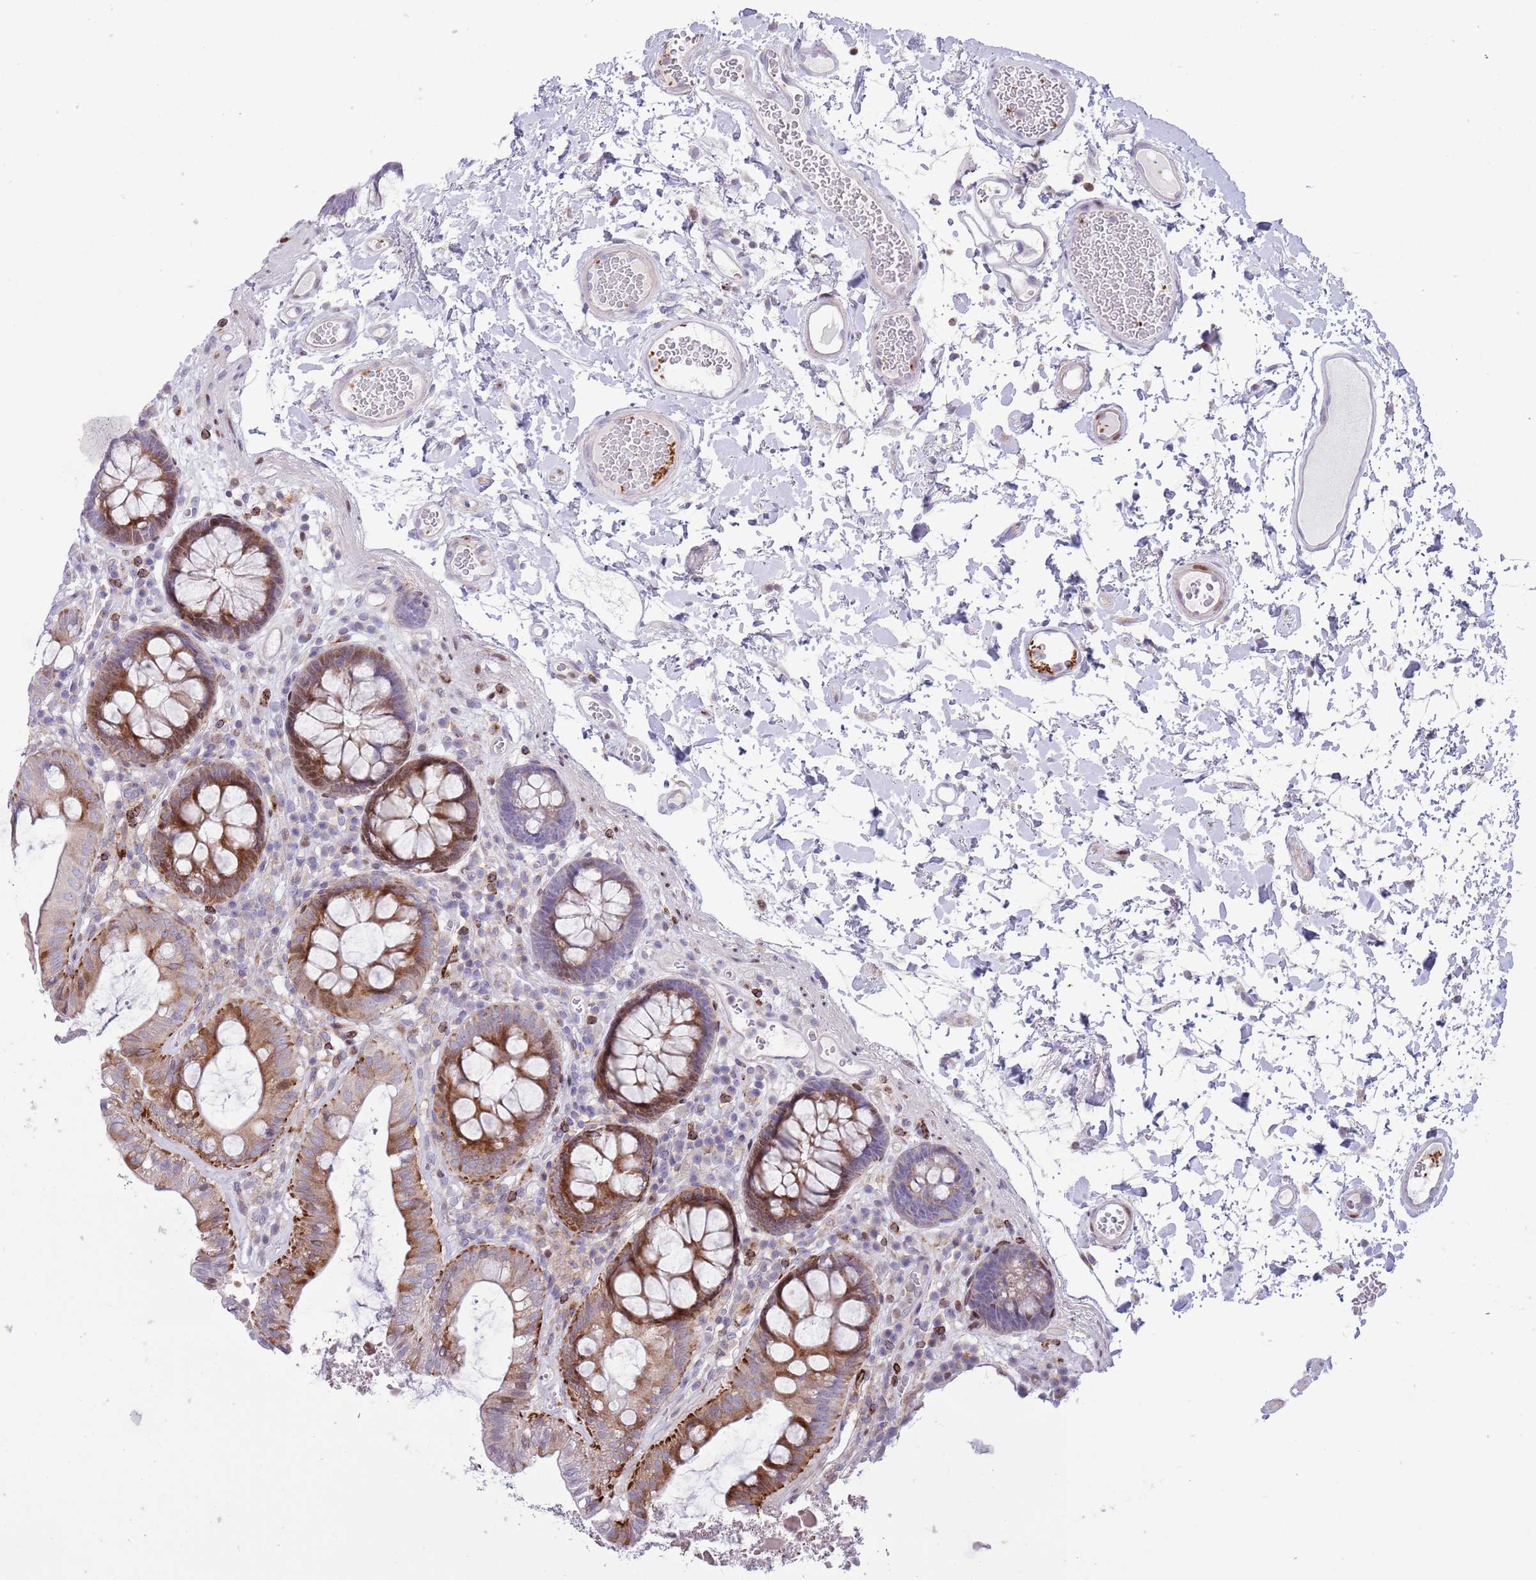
{"staining": {"intensity": "negative", "quantity": "none", "location": "none"}, "tissue": "colon", "cell_type": "Endothelial cells", "image_type": "normal", "snomed": [{"axis": "morphology", "description": "Normal tissue, NOS"}, {"axis": "topography", "description": "Colon"}], "caption": "This image is of unremarkable colon stained with immunohistochemistry (IHC) to label a protein in brown with the nuclei are counter-stained blue. There is no positivity in endothelial cells.", "gene": "ANO8", "patient": {"sex": "male", "age": 84}}